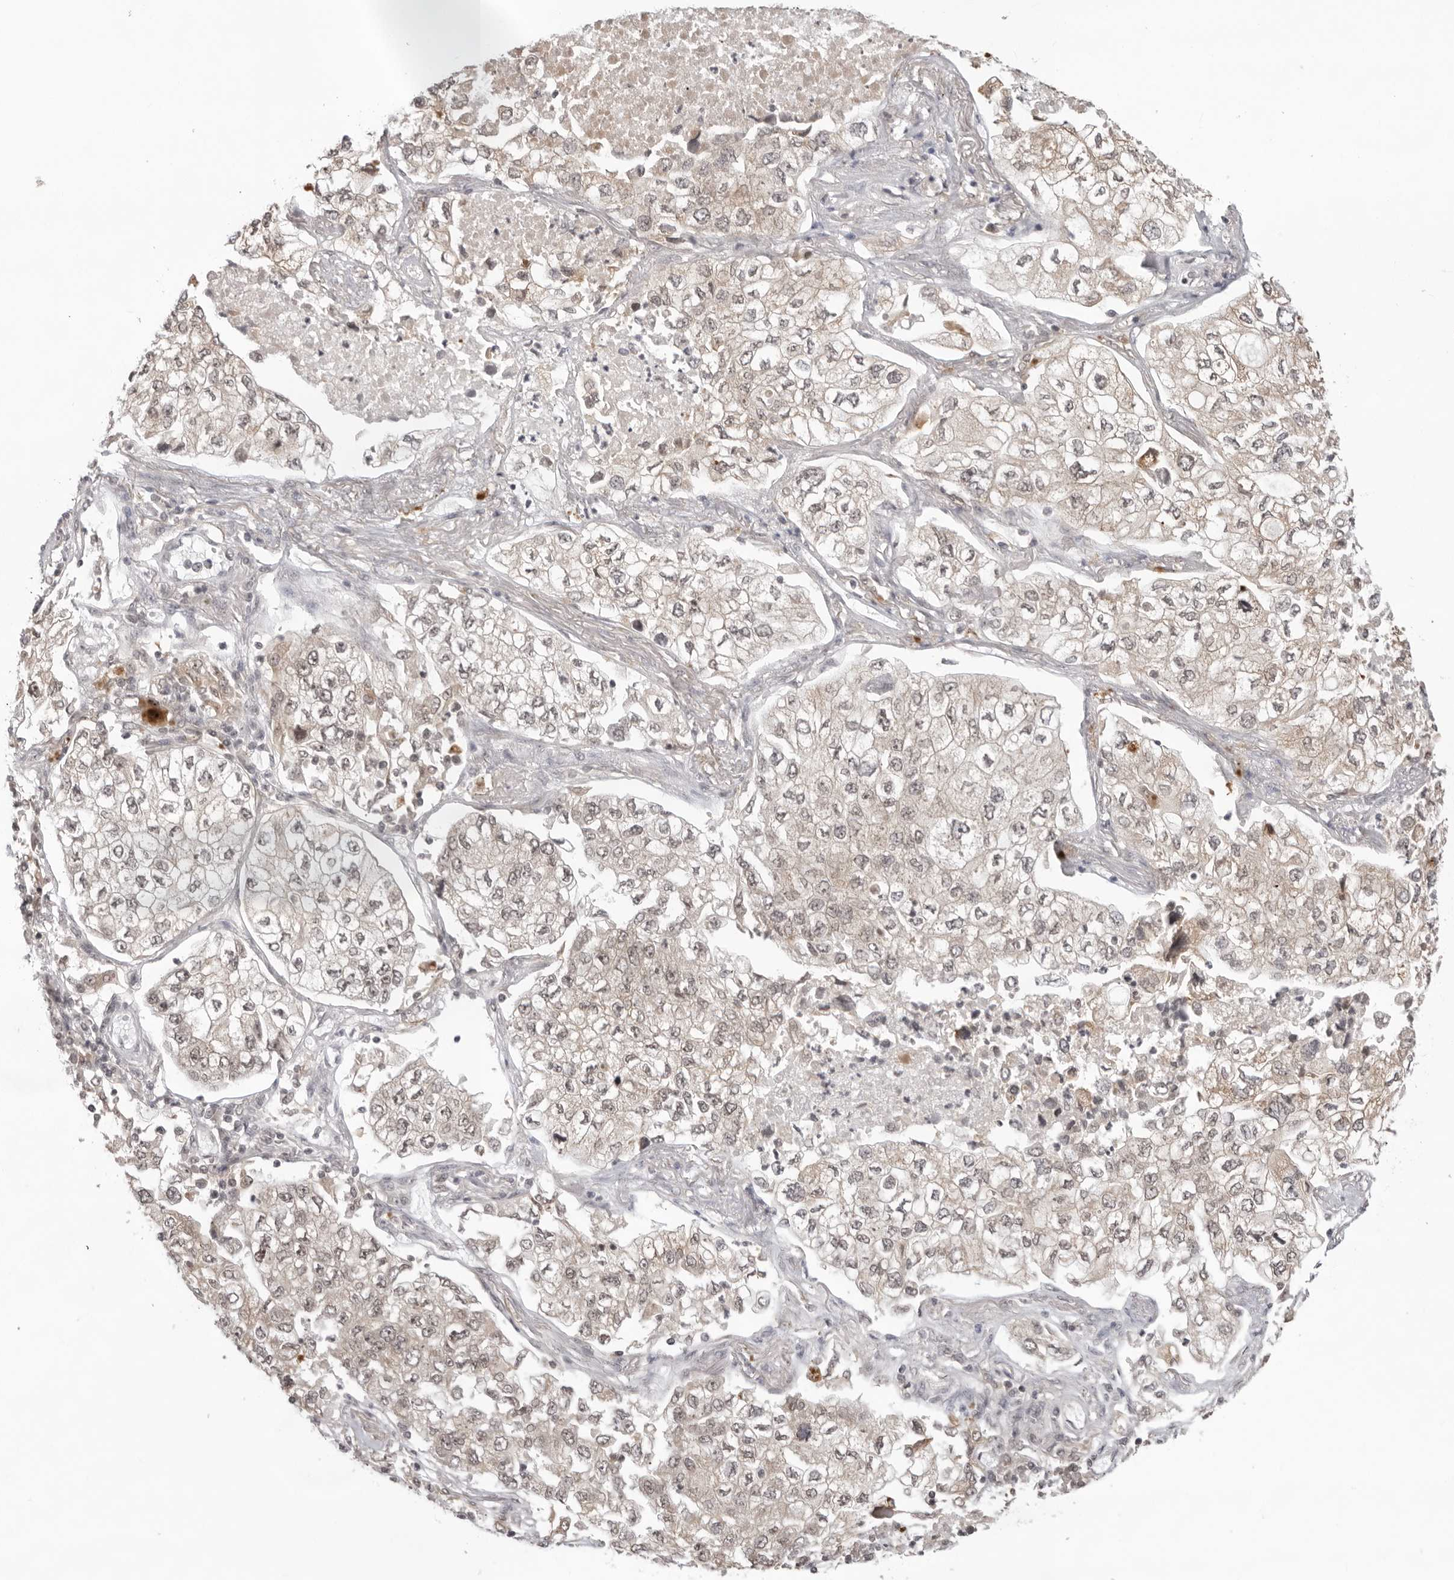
{"staining": {"intensity": "weak", "quantity": "25%-75%", "location": "cytoplasmic/membranous,nuclear"}, "tissue": "lung cancer", "cell_type": "Tumor cells", "image_type": "cancer", "snomed": [{"axis": "morphology", "description": "Adenocarcinoma, NOS"}, {"axis": "topography", "description": "Lung"}], "caption": "A high-resolution micrograph shows IHC staining of lung cancer (adenocarcinoma), which demonstrates weak cytoplasmic/membranous and nuclear positivity in approximately 25%-75% of tumor cells.", "gene": "EXOSC10", "patient": {"sex": "male", "age": 63}}